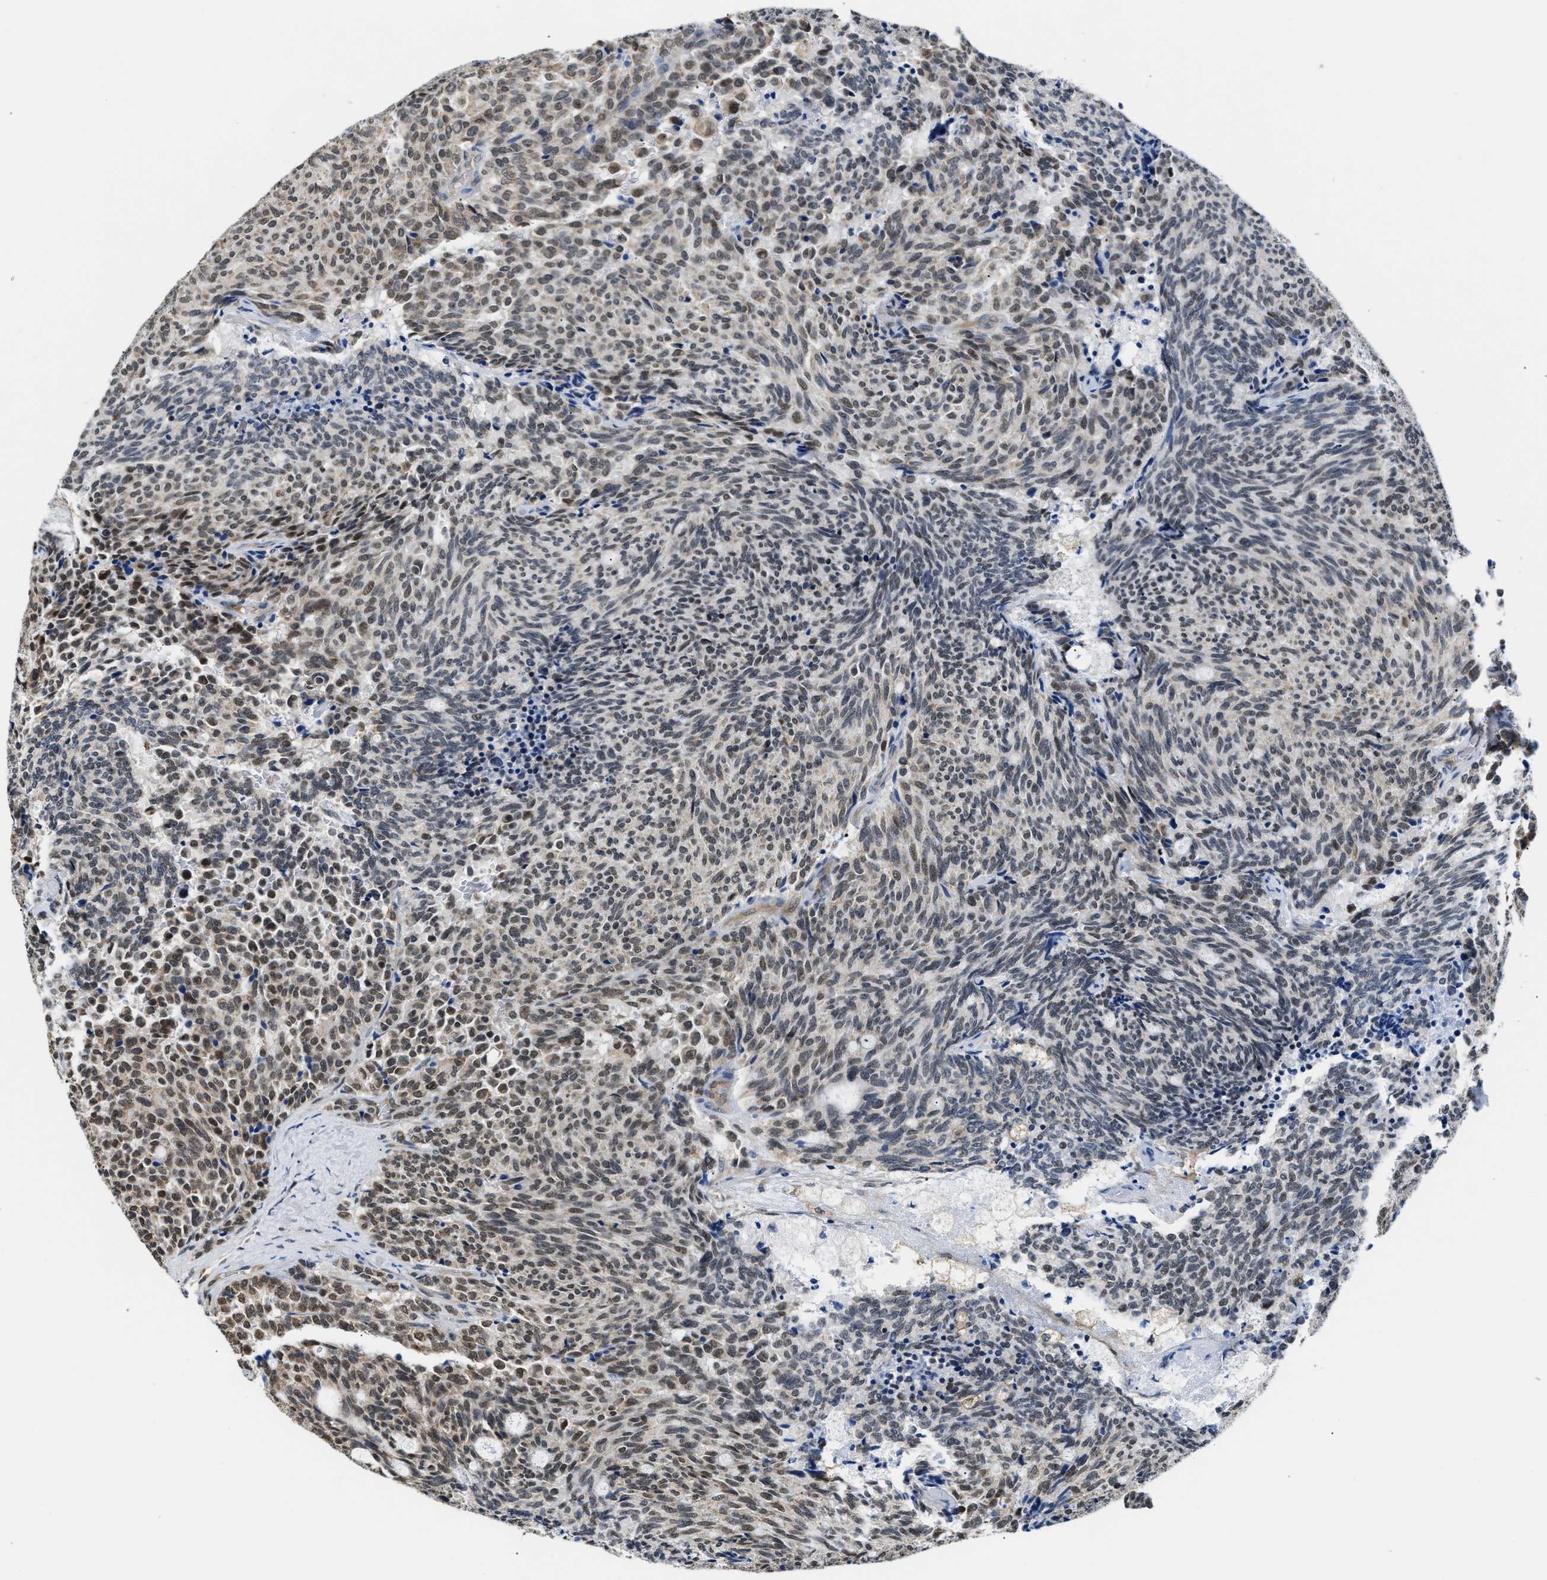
{"staining": {"intensity": "weak", "quantity": ">75%", "location": "nuclear"}, "tissue": "carcinoid", "cell_type": "Tumor cells", "image_type": "cancer", "snomed": [{"axis": "morphology", "description": "Carcinoid, malignant, NOS"}, {"axis": "topography", "description": "Pancreas"}], "caption": "High-magnification brightfield microscopy of carcinoid stained with DAB (3,3'-diaminobenzidine) (brown) and counterstained with hematoxylin (blue). tumor cells exhibit weak nuclear staining is appreciated in approximately>75% of cells.", "gene": "STK10", "patient": {"sex": "female", "age": 54}}